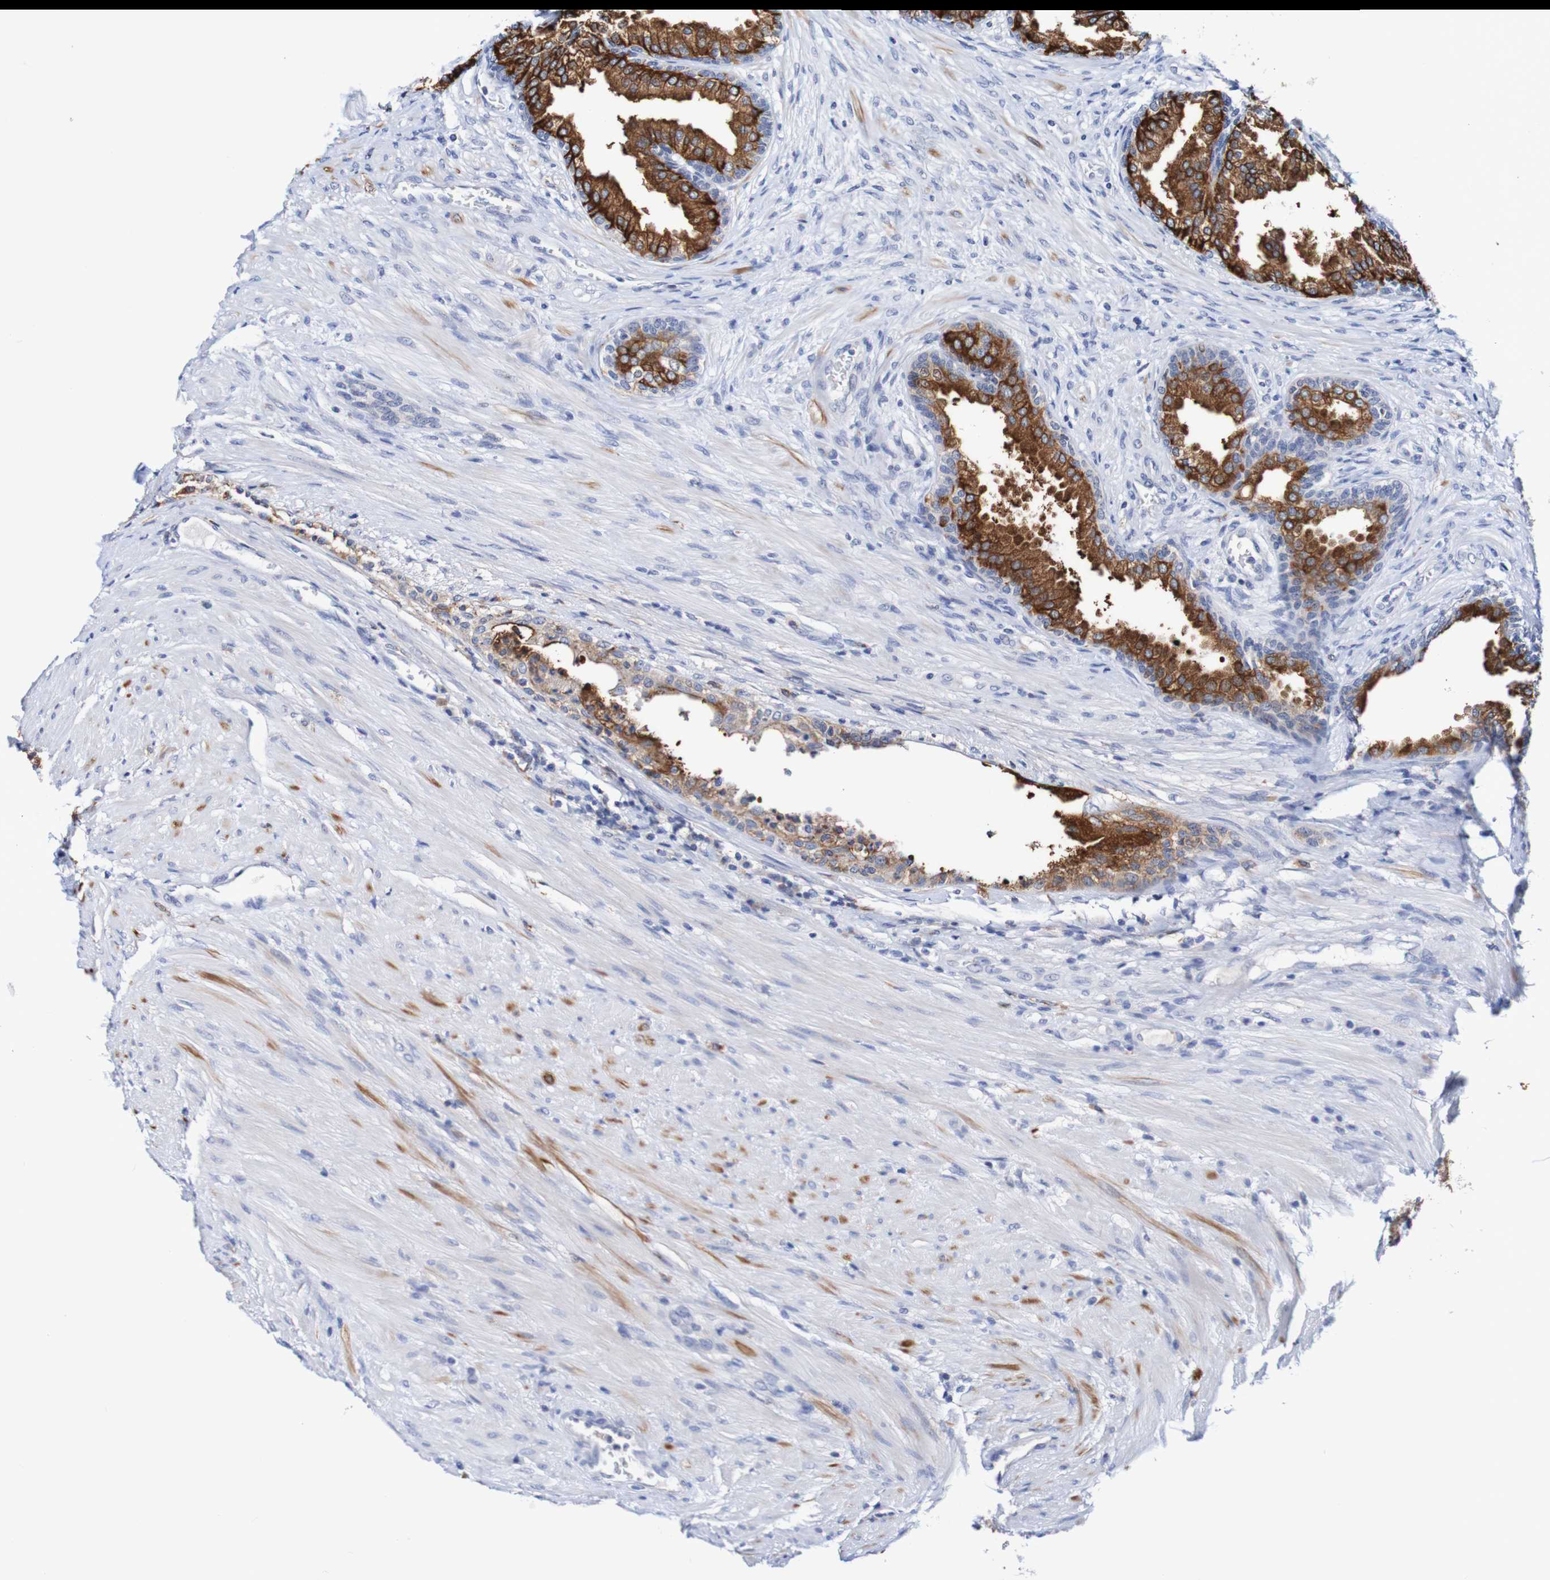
{"staining": {"intensity": "strong", "quantity": ">75%", "location": "cytoplasmic/membranous"}, "tissue": "prostate", "cell_type": "Glandular cells", "image_type": "normal", "snomed": [{"axis": "morphology", "description": "Normal tissue, NOS"}, {"axis": "topography", "description": "Prostate"}], "caption": "Approximately >75% of glandular cells in normal prostate show strong cytoplasmic/membranous protein positivity as visualized by brown immunohistochemical staining.", "gene": "SEZ6", "patient": {"sex": "male", "age": 76}}